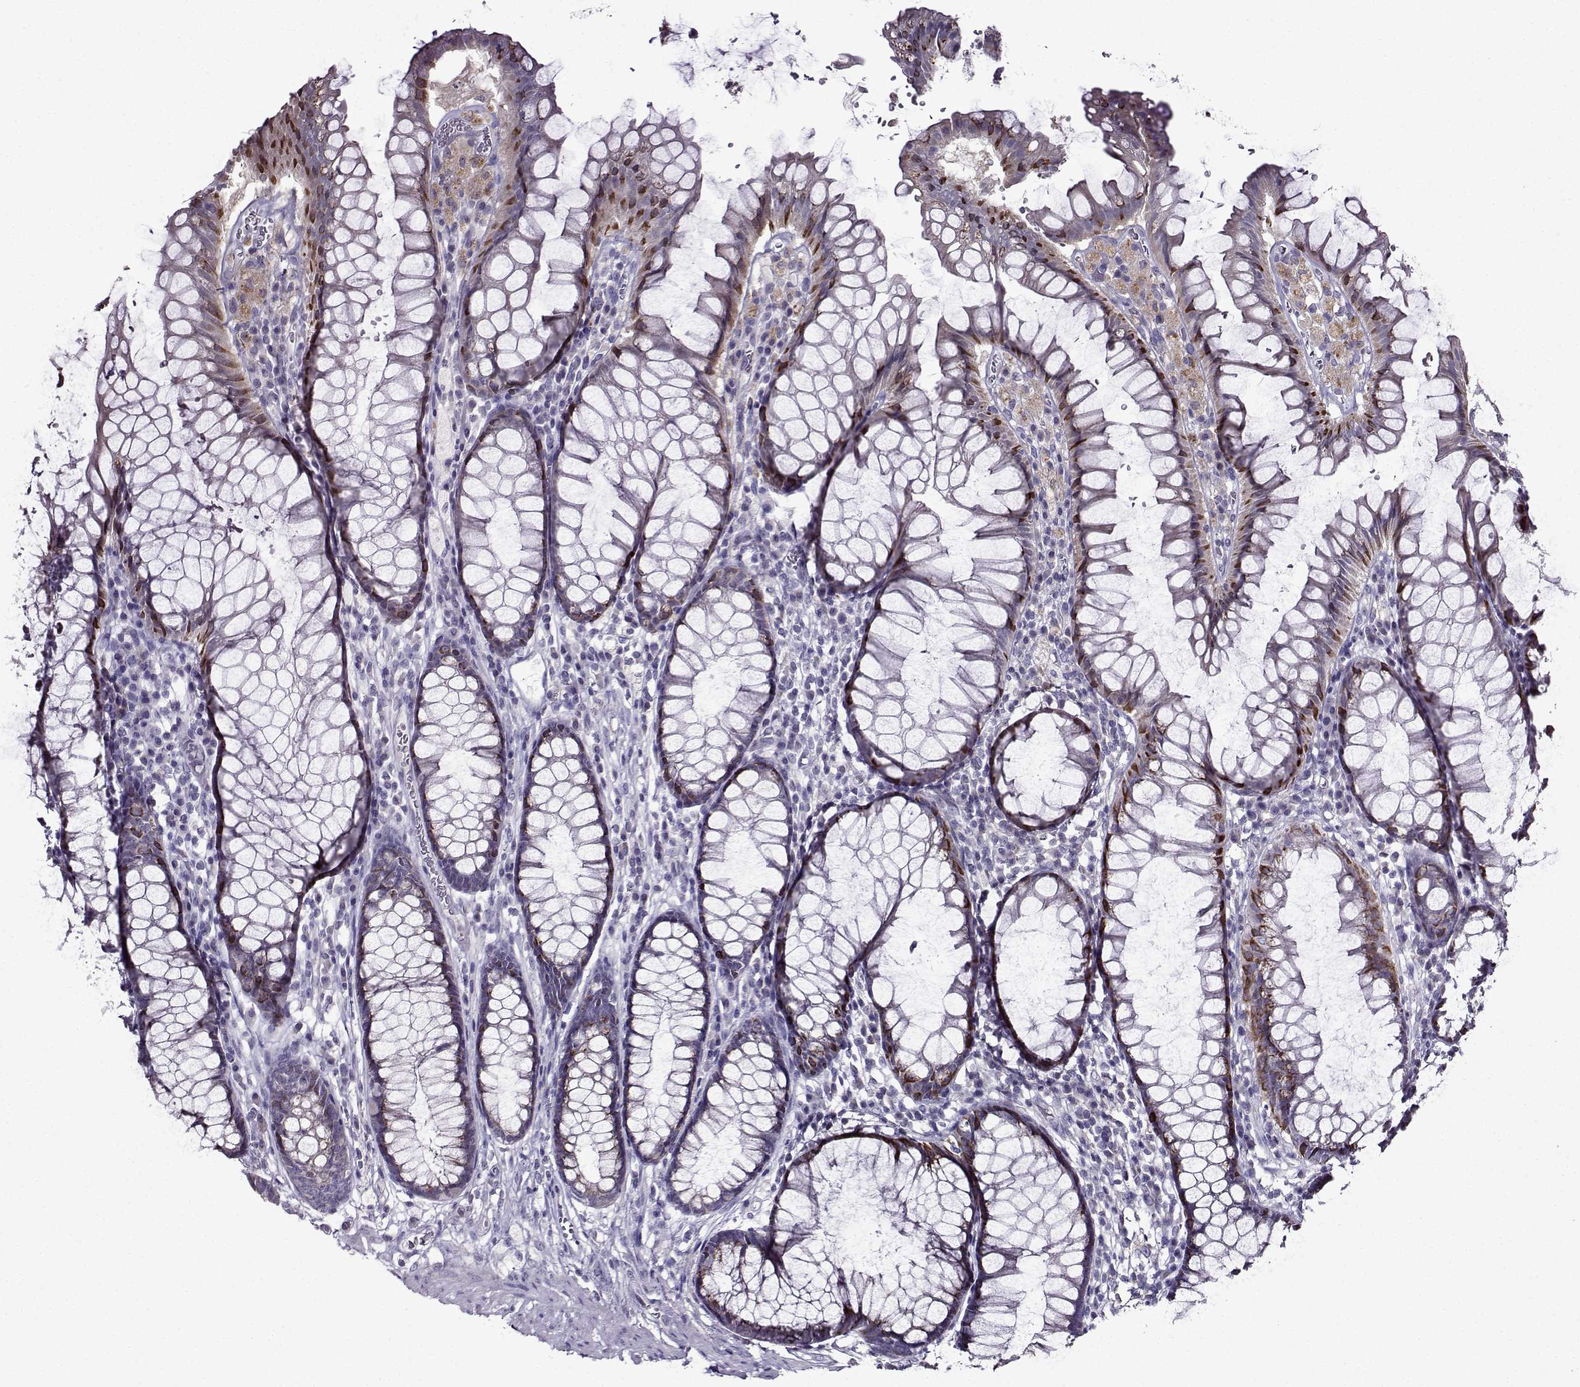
{"staining": {"intensity": "strong", "quantity": "<25%", "location": "cytoplasmic/membranous"}, "tissue": "rectum", "cell_type": "Glandular cells", "image_type": "normal", "snomed": [{"axis": "morphology", "description": "Normal tissue, NOS"}, {"axis": "topography", "description": "Rectum"}], "caption": "Immunohistochemical staining of unremarkable human rectum displays medium levels of strong cytoplasmic/membranous positivity in about <25% of glandular cells.", "gene": "TMEM266", "patient": {"sex": "female", "age": 68}}